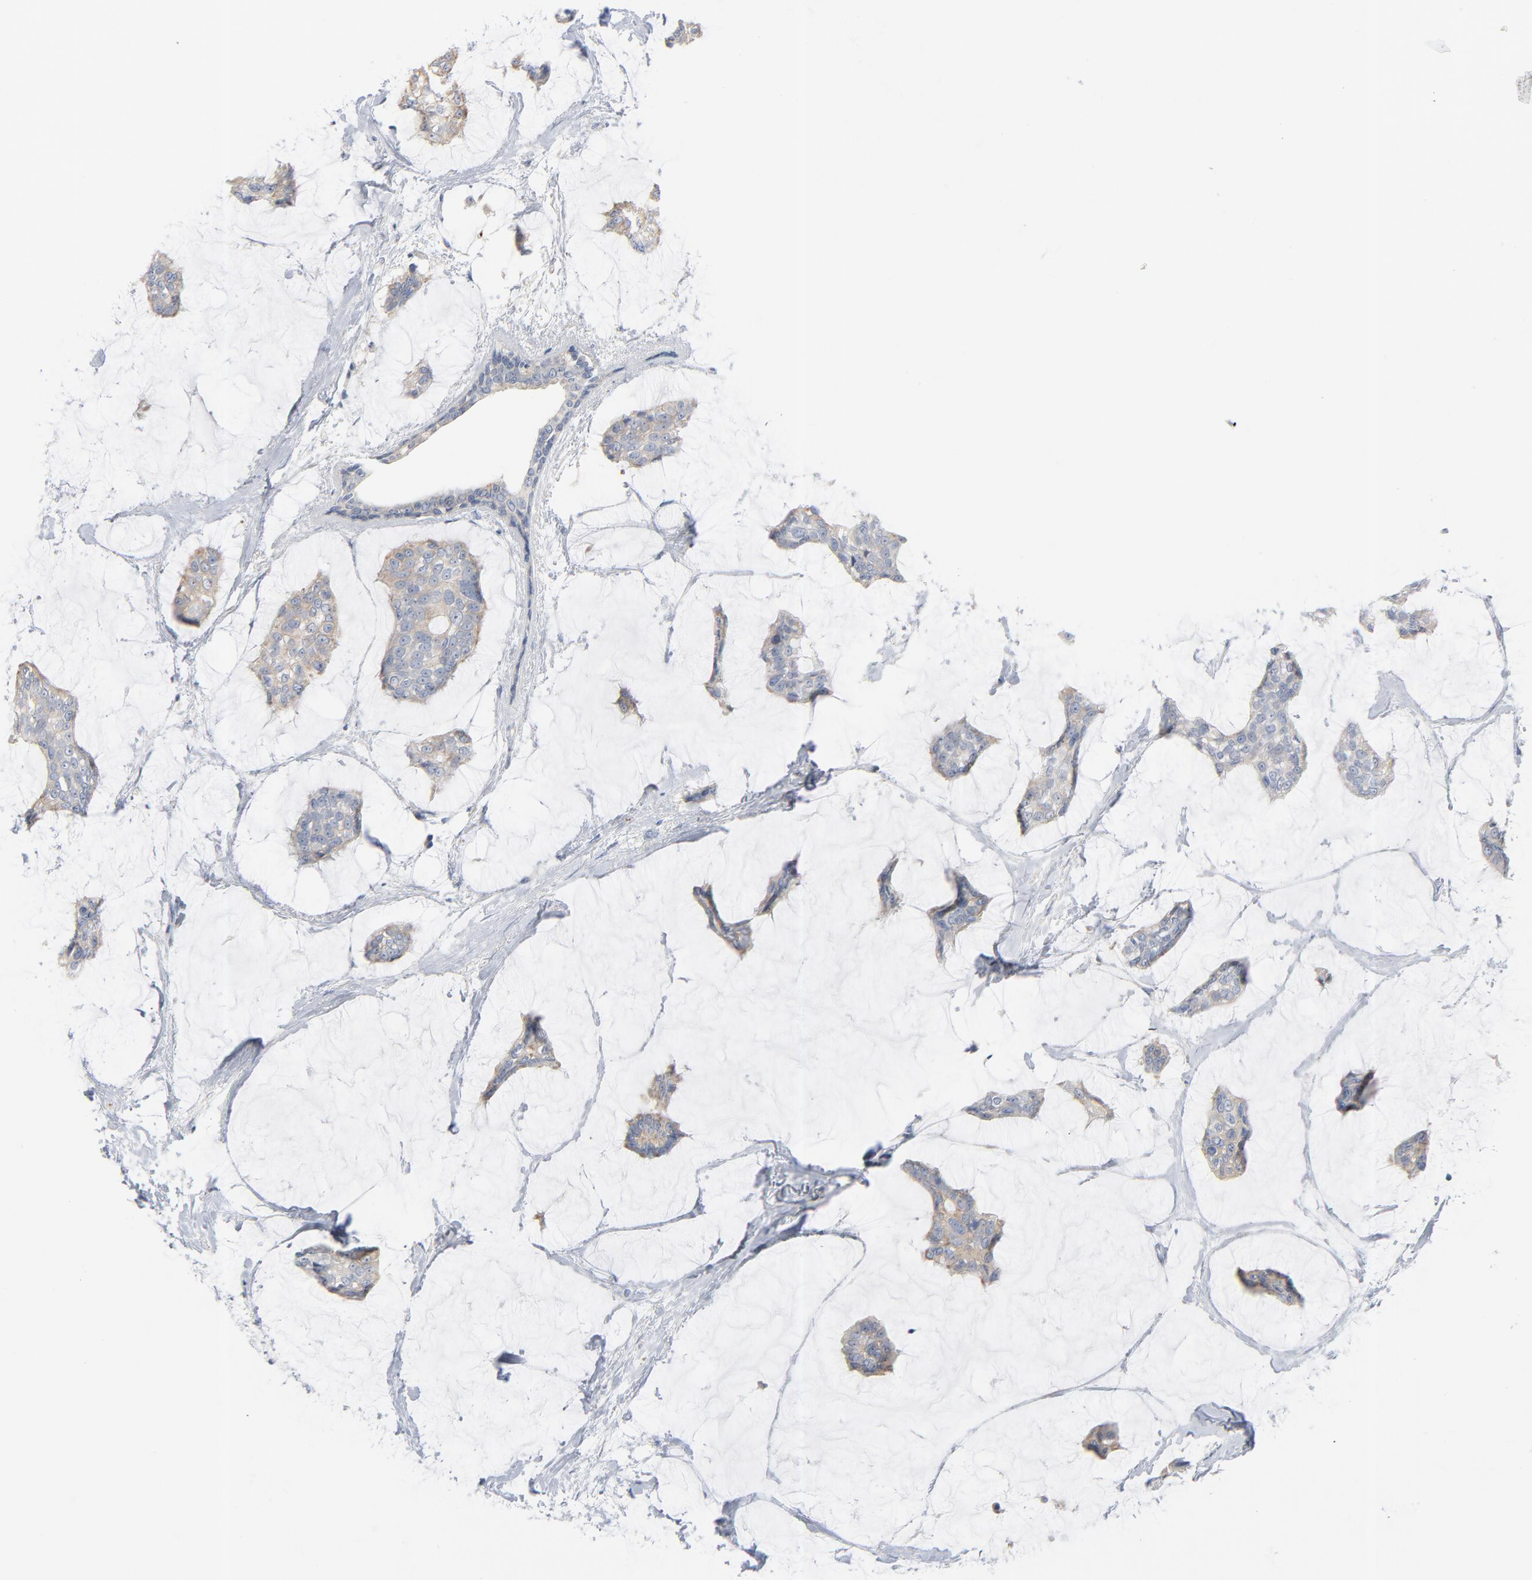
{"staining": {"intensity": "negative", "quantity": "none", "location": "none"}, "tissue": "breast cancer", "cell_type": "Tumor cells", "image_type": "cancer", "snomed": [{"axis": "morphology", "description": "Duct carcinoma"}, {"axis": "topography", "description": "Breast"}], "caption": "An IHC photomicrograph of breast cancer (intraductal carcinoma) is shown. There is no staining in tumor cells of breast cancer (intraductal carcinoma).", "gene": "IFT43", "patient": {"sex": "female", "age": 93}}